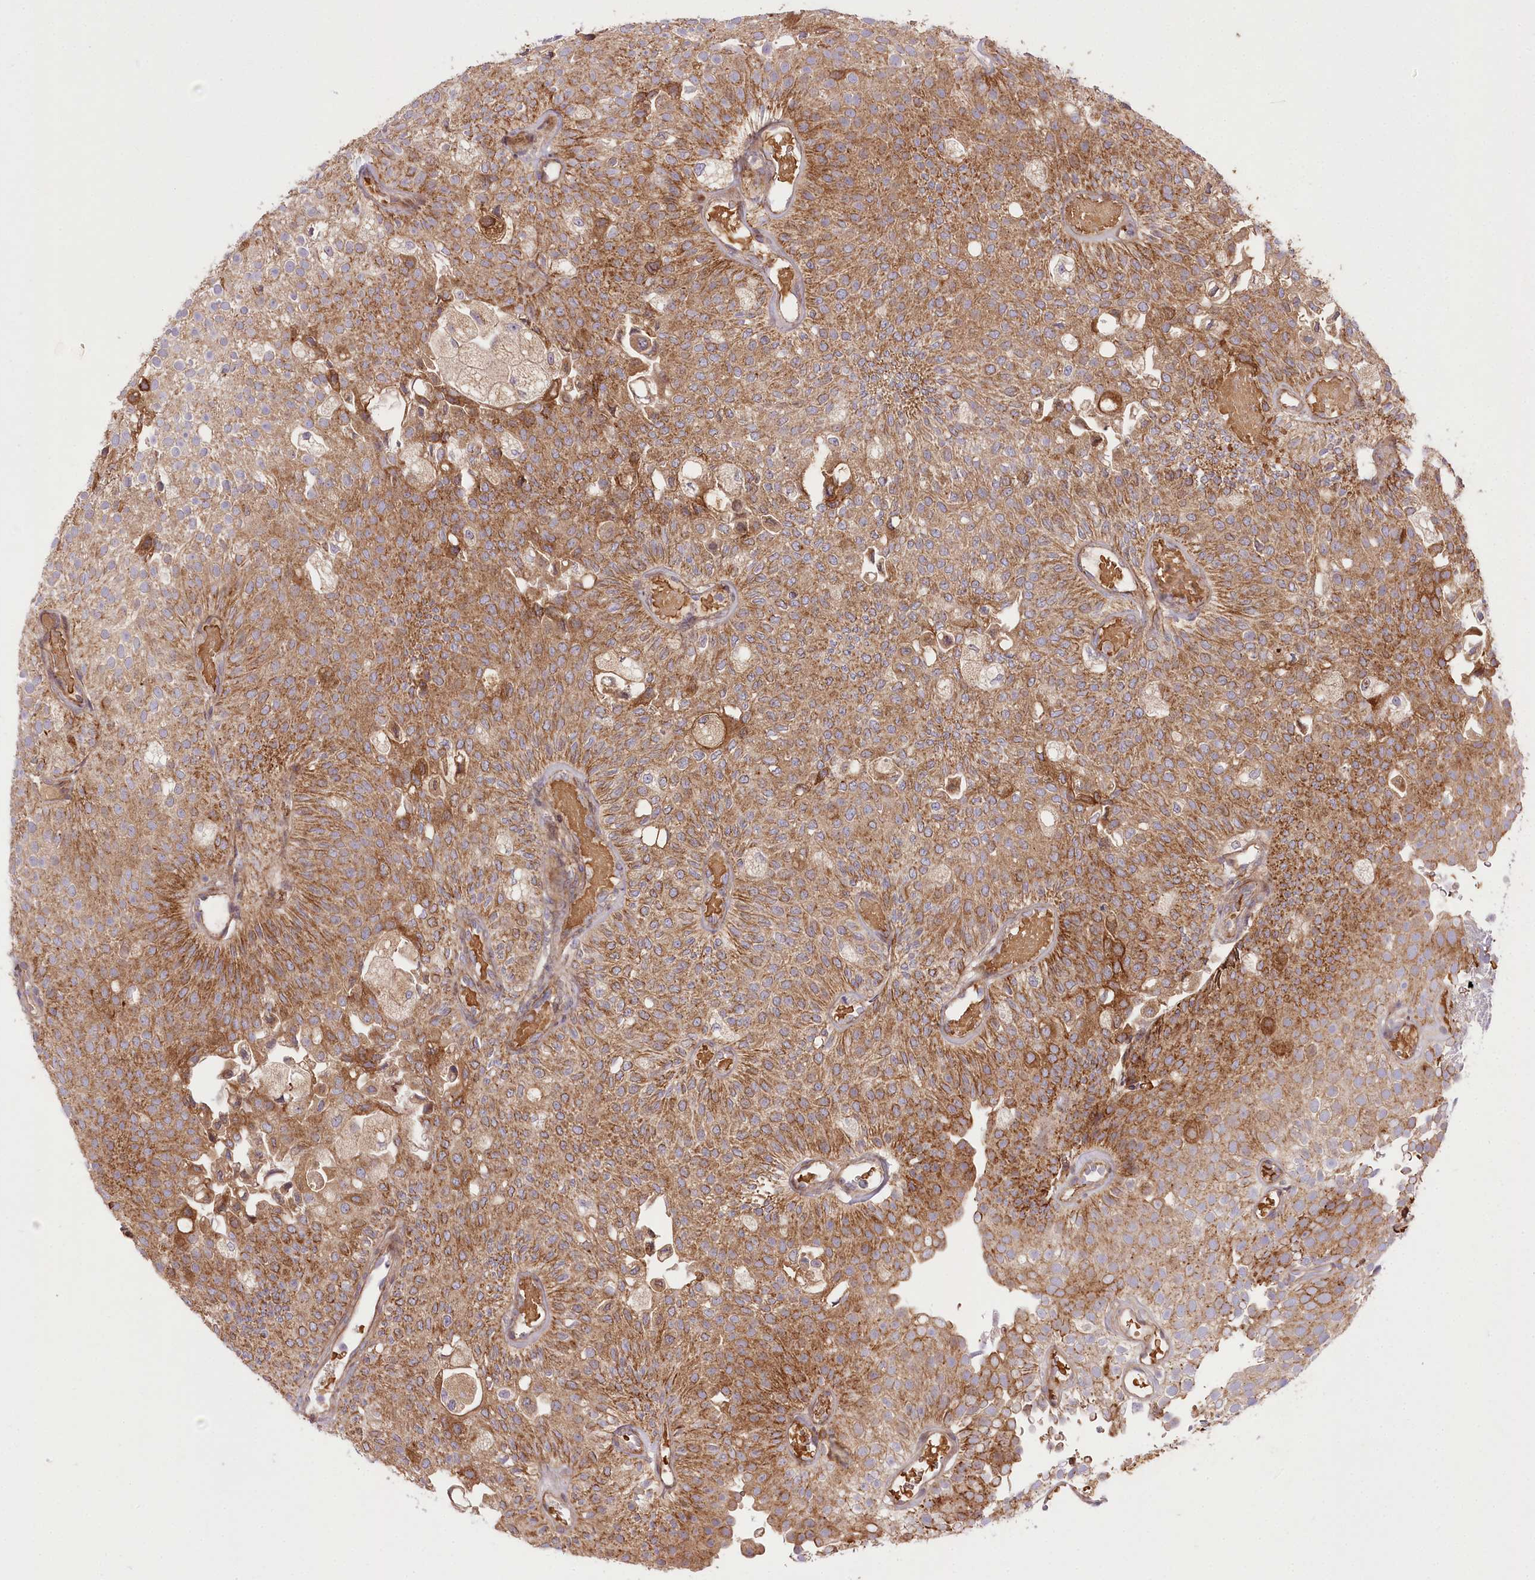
{"staining": {"intensity": "moderate", "quantity": ">75%", "location": "cytoplasmic/membranous"}, "tissue": "urothelial cancer", "cell_type": "Tumor cells", "image_type": "cancer", "snomed": [{"axis": "morphology", "description": "Urothelial carcinoma, Low grade"}, {"axis": "topography", "description": "Urinary bladder"}], "caption": "Protein expression analysis of urothelial carcinoma (low-grade) exhibits moderate cytoplasmic/membranous staining in about >75% of tumor cells.", "gene": "TRUB1", "patient": {"sex": "male", "age": 78}}